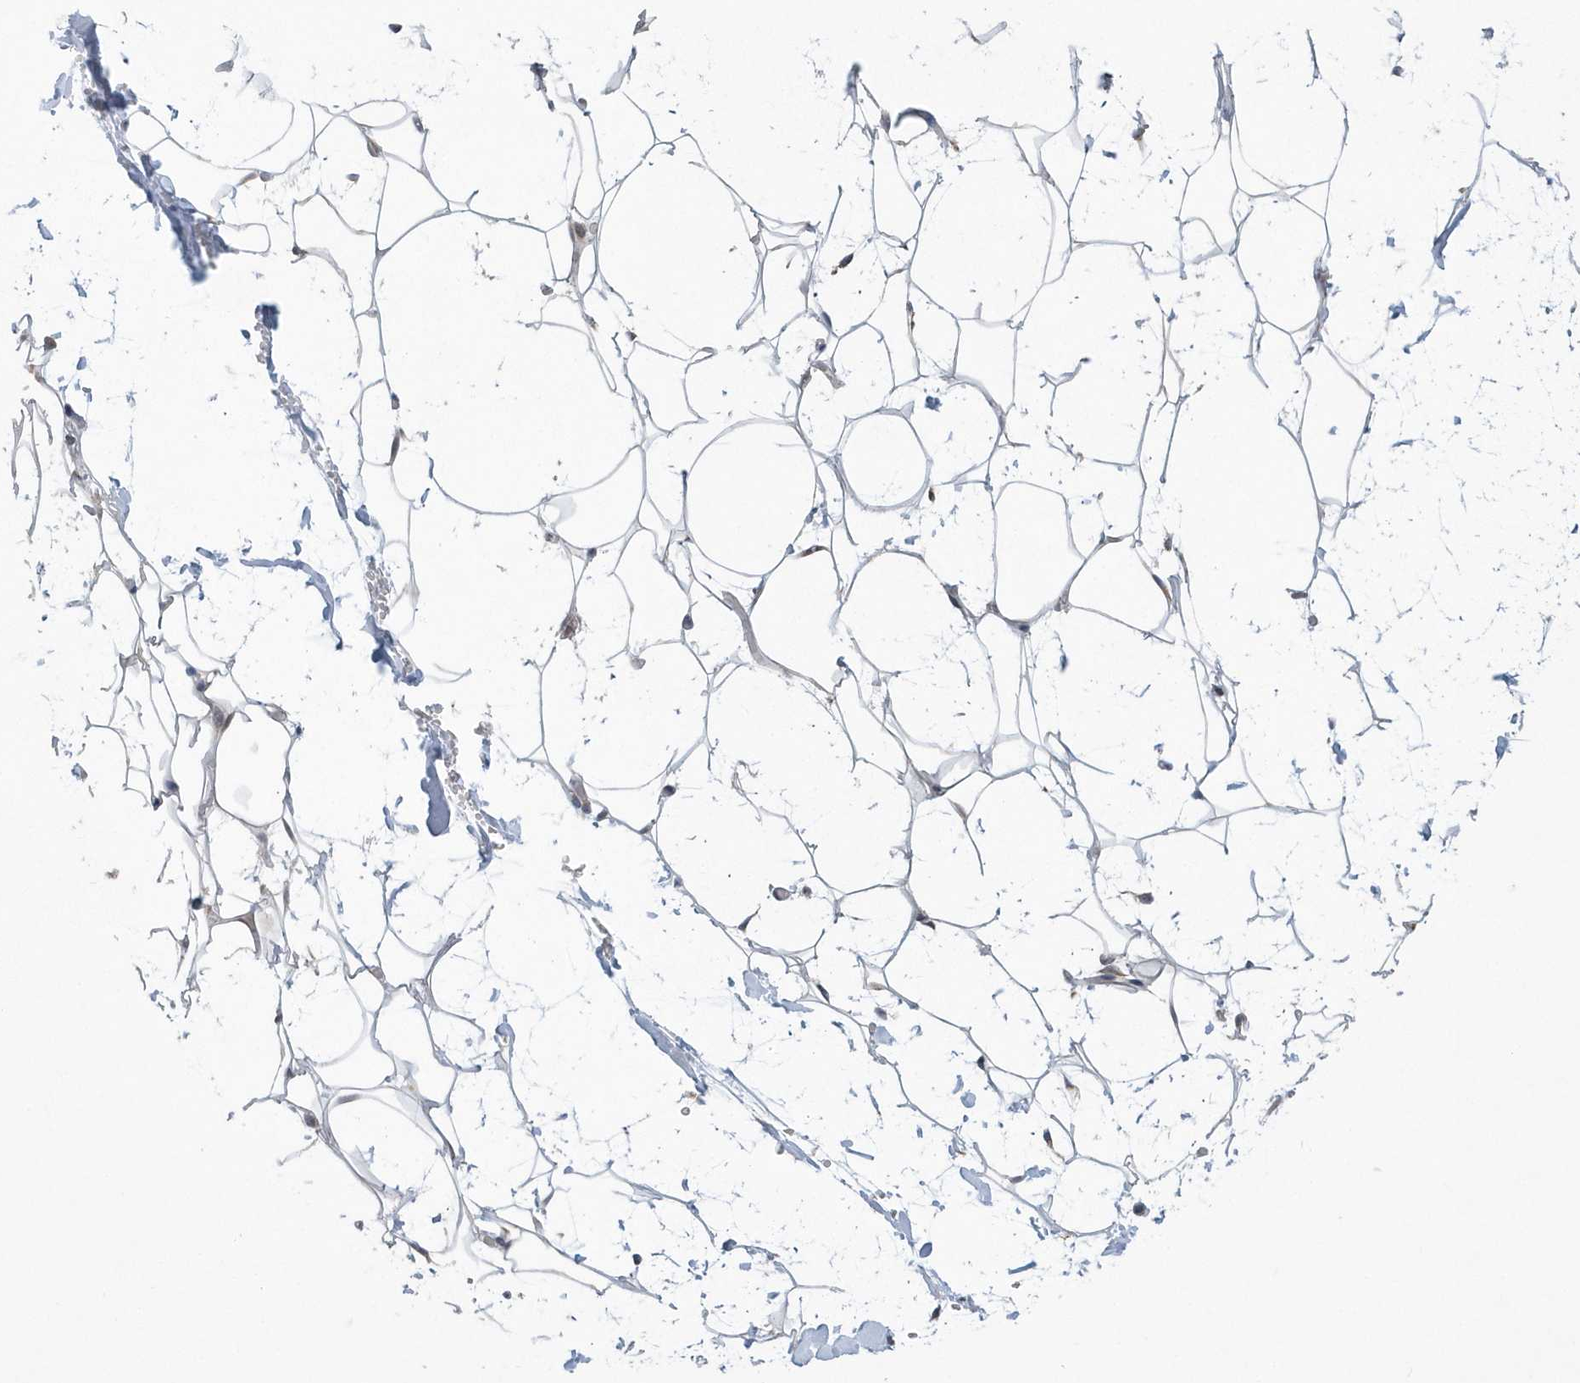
{"staining": {"intensity": "negative", "quantity": "none", "location": "none"}, "tissue": "adipose tissue", "cell_type": "Adipocytes", "image_type": "normal", "snomed": [{"axis": "morphology", "description": "Normal tissue, NOS"}, {"axis": "topography", "description": "Breast"}], "caption": "The micrograph exhibits no significant positivity in adipocytes of adipose tissue. (Stains: DAB (3,3'-diaminobenzidine) immunohistochemistry with hematoxylin counter stain, Microscopy: brightfield microscopy at high magnification).", "gene": "SLX9", "patient": {"sex": "female", "age": 26}}